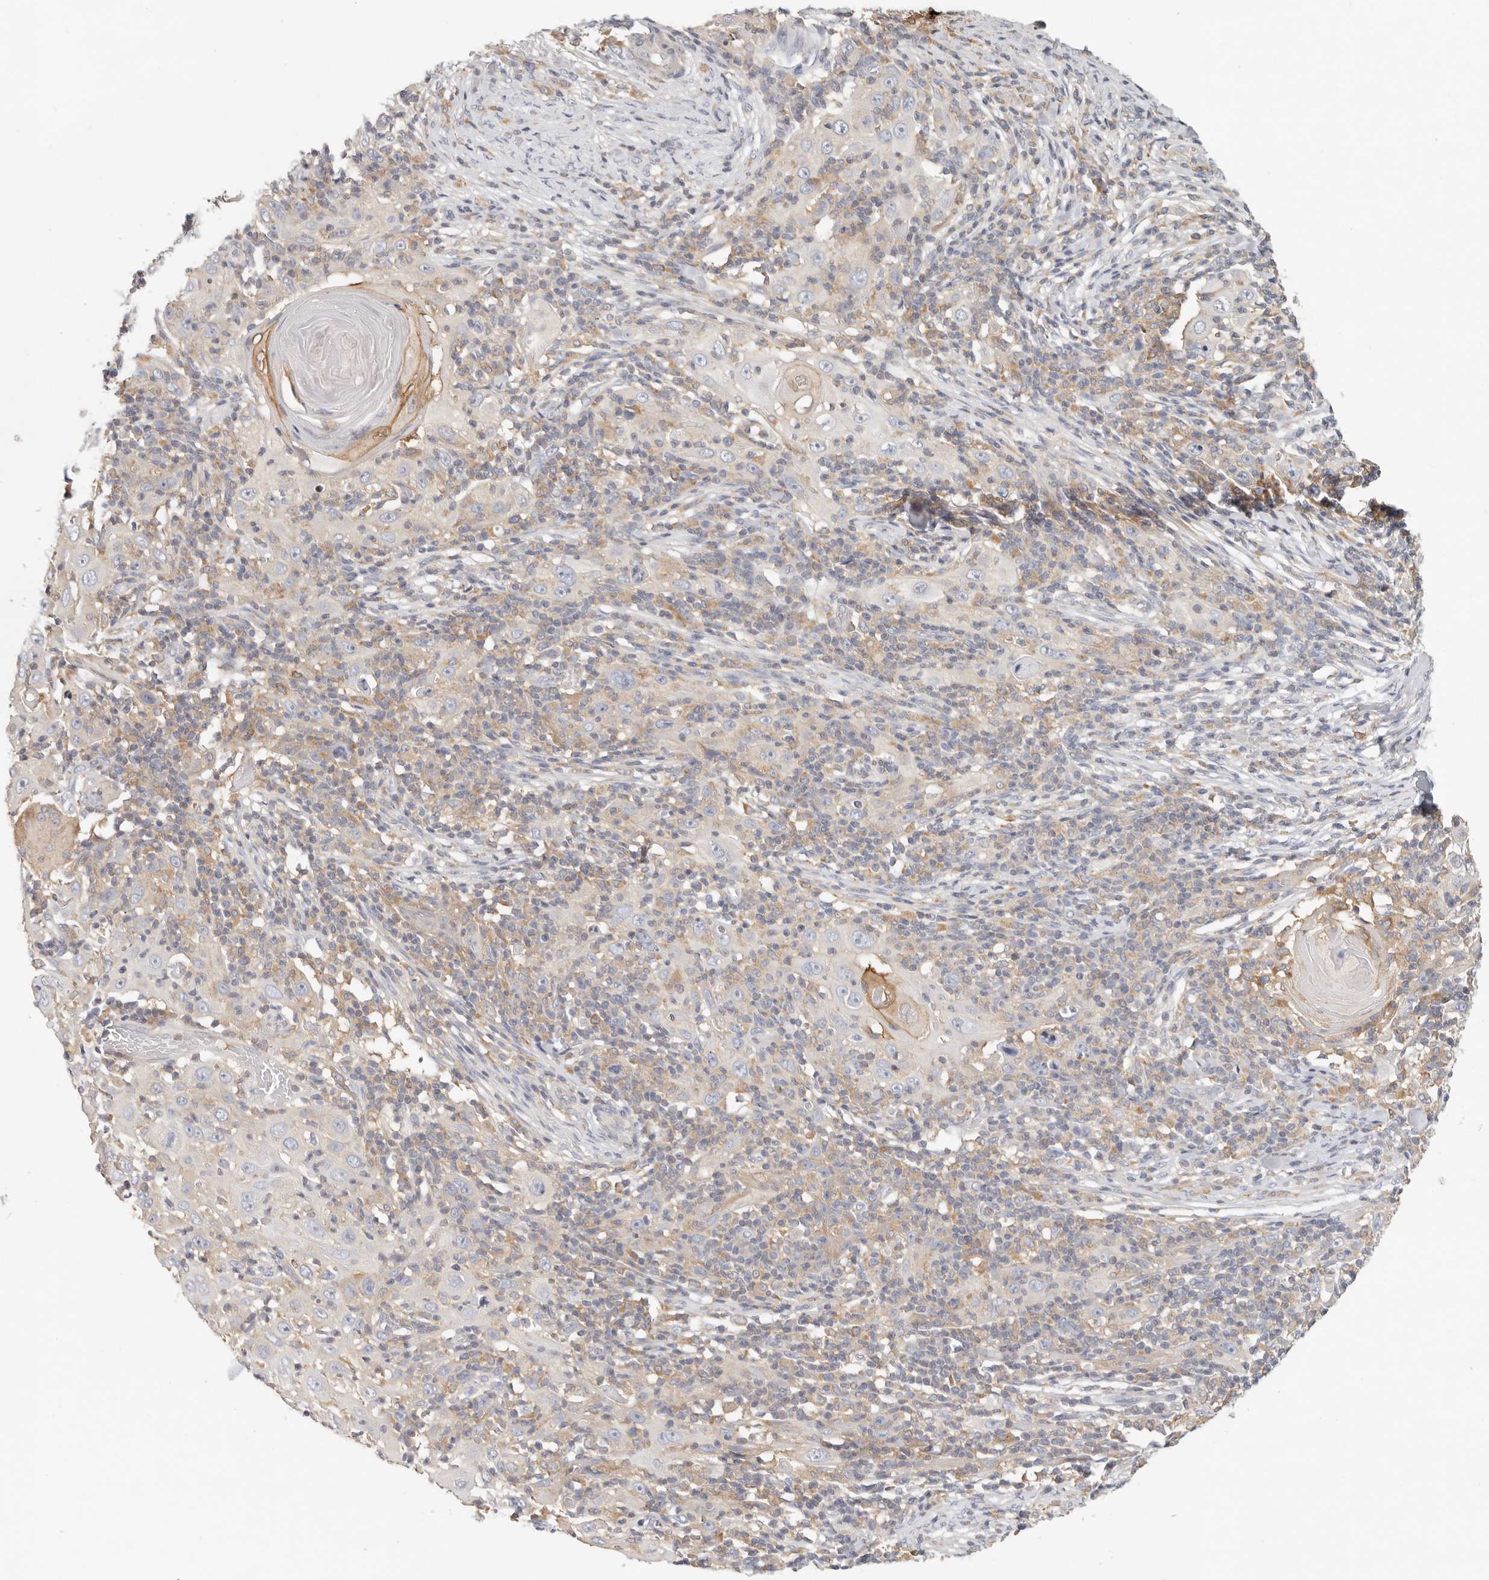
{"staining": {"intensity": "moderate", "quantity": "<25%", "location": "cytoplasmic/membranous"}, "tissue": "skin cancer", "cell_type": "Tumor cells", "image_type": "cancer", "snomed": [{"axis": "morphology", "description": "Squamous cell carcinoma, NOS"}, {"axis": "topography", "description": "Skin"}], "caption": "Moderate cytoplasmic/membranous staining for a protein is seen in approximately <25% of tumor cells of skin cancer using immunohistochemistry.", "gene": "ANXA9", "patient": {"sex": "female", "age": 88}}